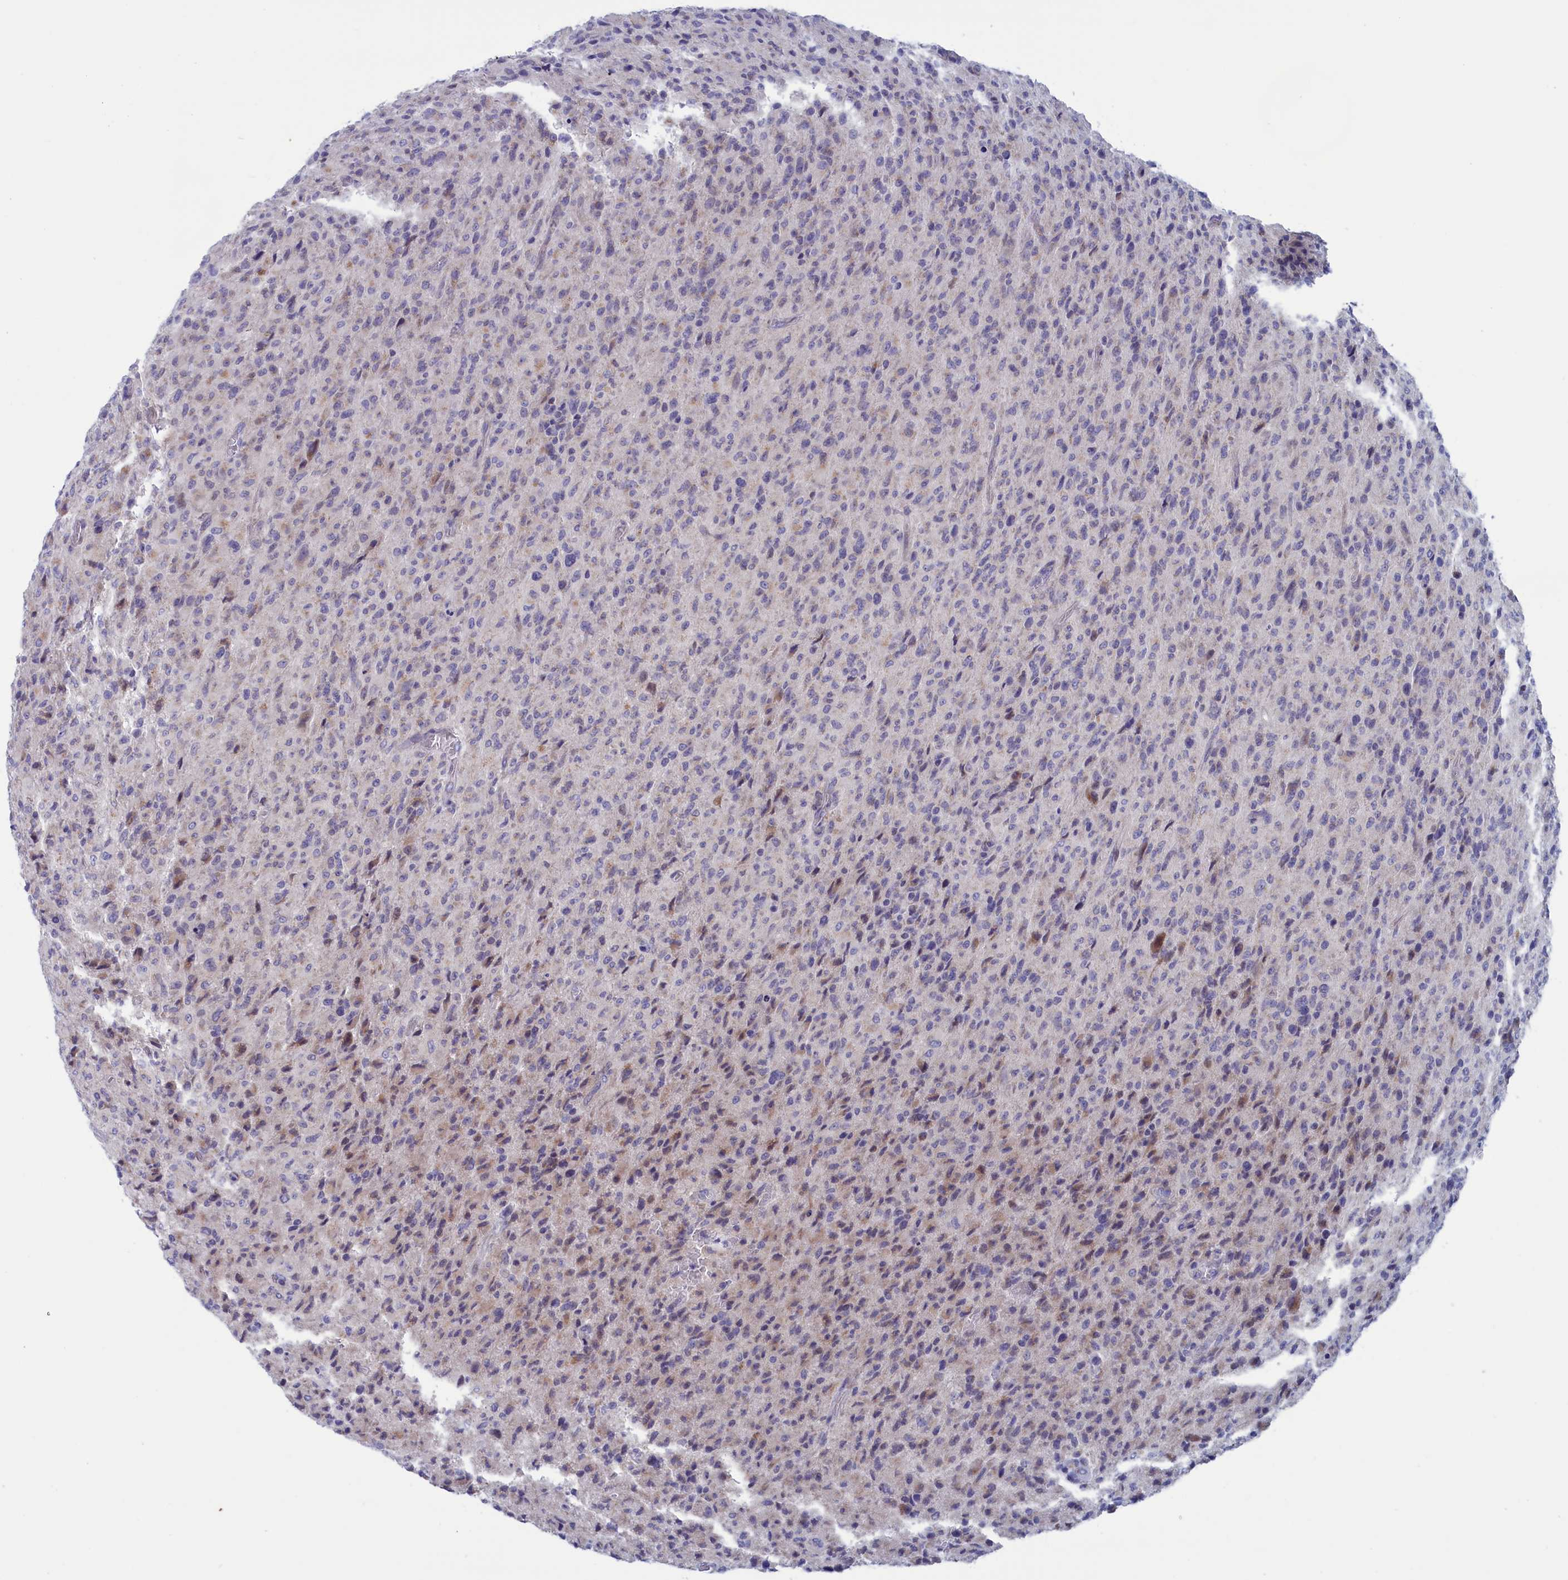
{"staining": {"intensity": "weak", "quantity": "<25%", "location": "cytoplasmic/membranous"}, "tissue": "glioma", "cell_type": "Tumor cells", "image_type": "cancer", "snomed": [{"axis": "morphology", "description": "Glioma, malignant, High grade"}, {"axis": "topography", "description": "Brain"}], "caption": "Tumor cells are negative for protein expression in human high-grade glioma (malignant).", "gene": "NIBAN3", "patient": {"sex": "female", "age": 57}}